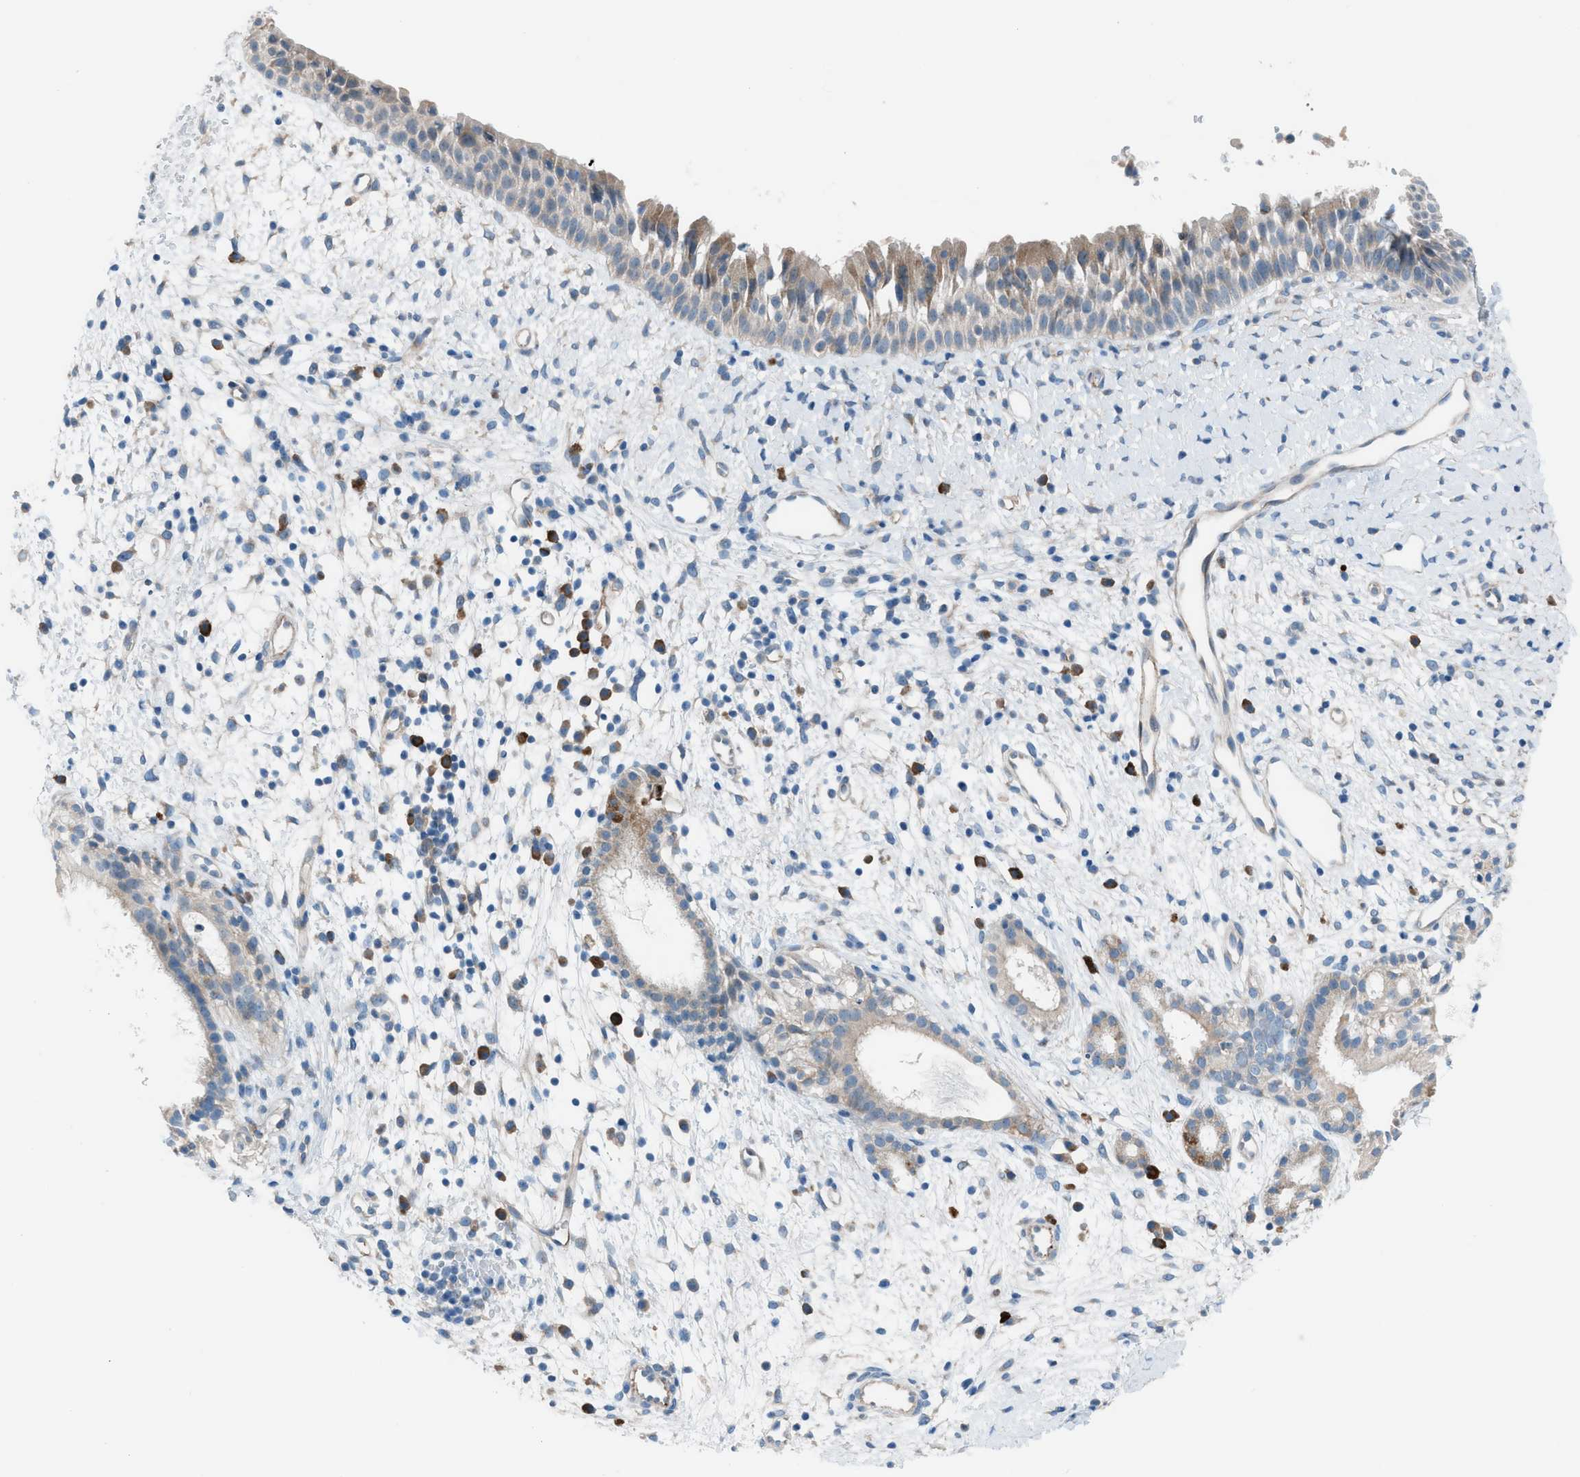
{"staining": {"intensity": "weak", "quantity": "25%-75%", "location": "cytoplasmic/membranous"}, "tissue": "nasopharynx", "cell_type": "Respiratory epithelial cells", "image_type": "normal", "snomed": [{"axis": "morphology", "description": "Normal tissue, NOS"}, {"axis": "topography", "description": "Nasopharynx"}], "caption": "Immunohistochemical staining of benign nasopharynx shows weak cytoplasmic/membranous protein staining in approximately 25%-75% of respiratory epithelial cells.", "gene": "HEG1", "patient": {"sex": "male", "age": 22}}